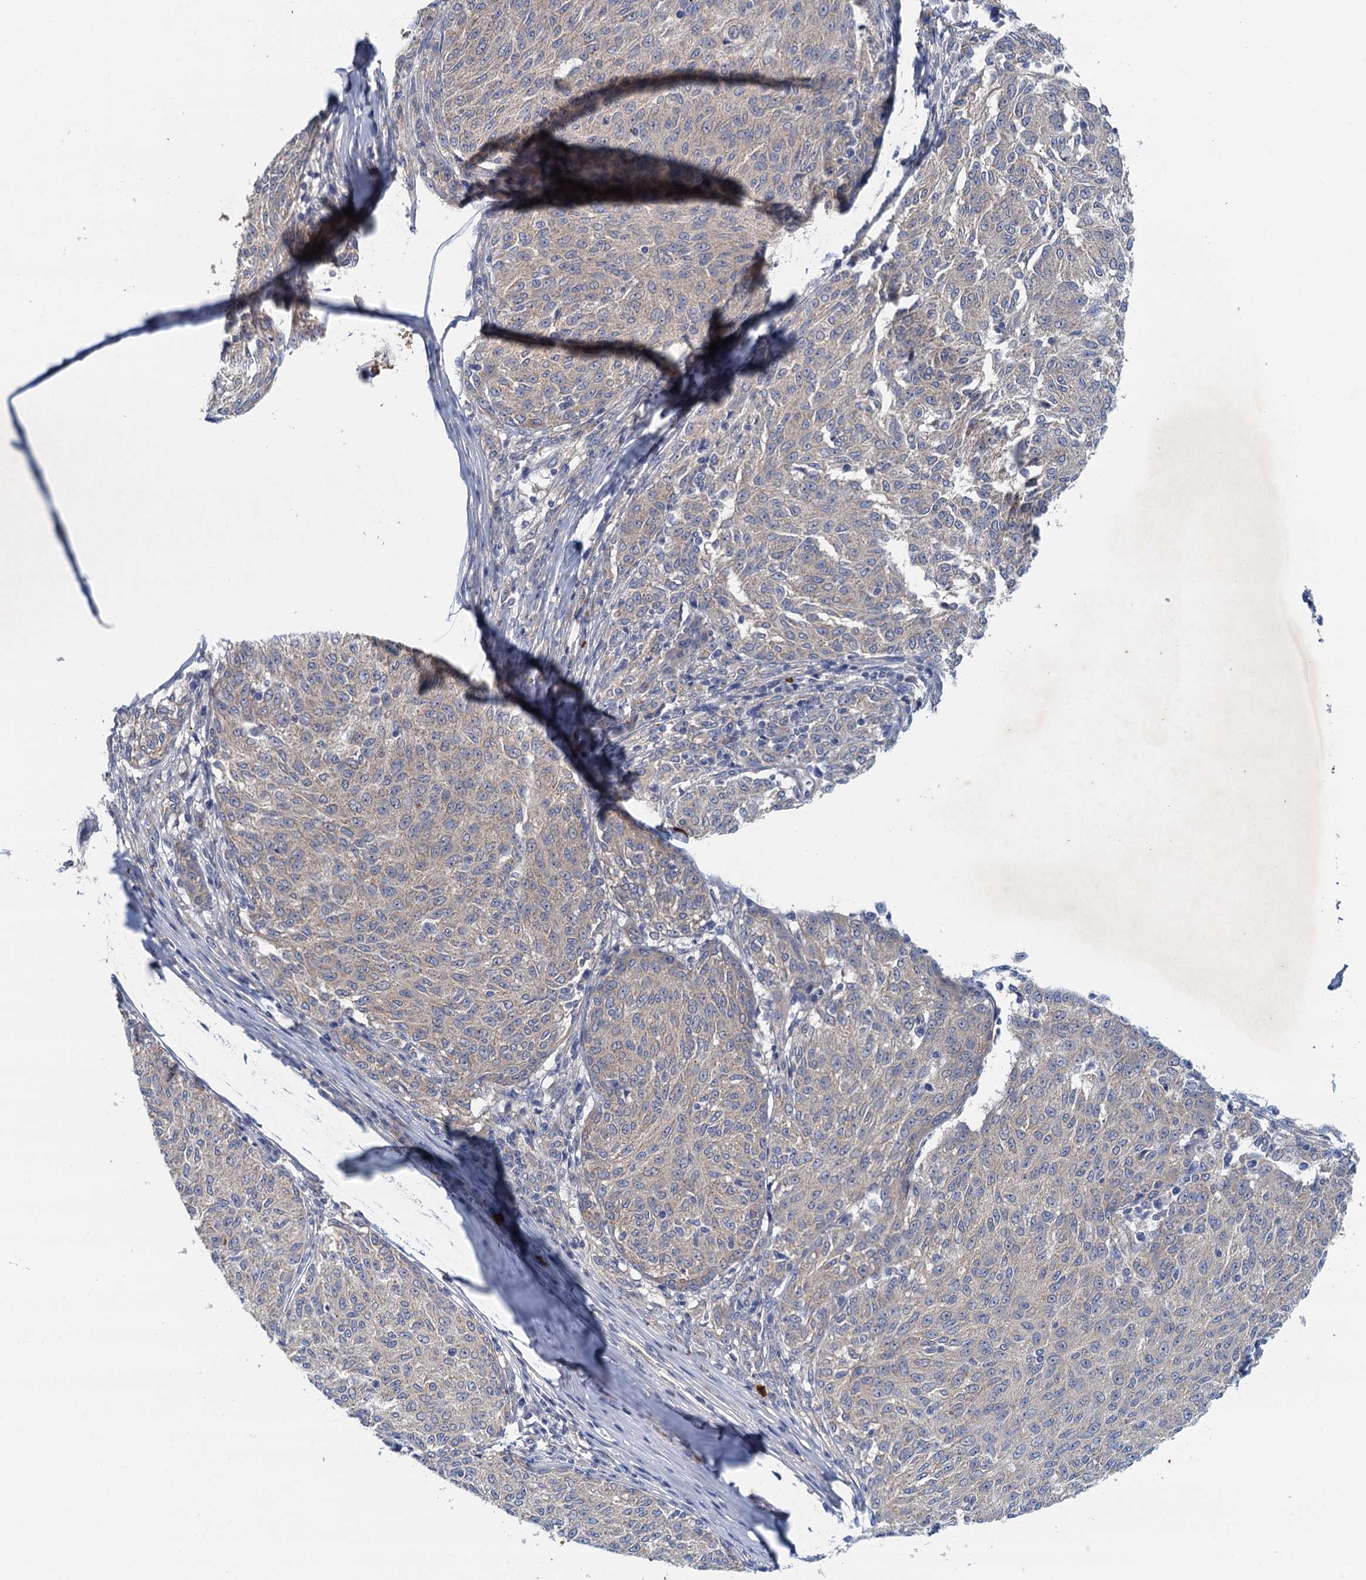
{"staining": {"intensity": "weak", "quantity": "<25%", "location": "cytoplasmic/membranous"}, "tissue": "melanoma", "cell_type": "Tumor cells", "image_type": "cancer", "snomed": [{"axis": "morphology", "description": "Malignant melanoma, NOS"}, {"axis": "topography", "description": "Skin"}], "caption": "A high-resolution image shows IHC staining of malignant melanoma, which reveals no significant expression in tumor cells.", "gene": "TPCN1", "patient": {"sex": "female", "age": 72}}